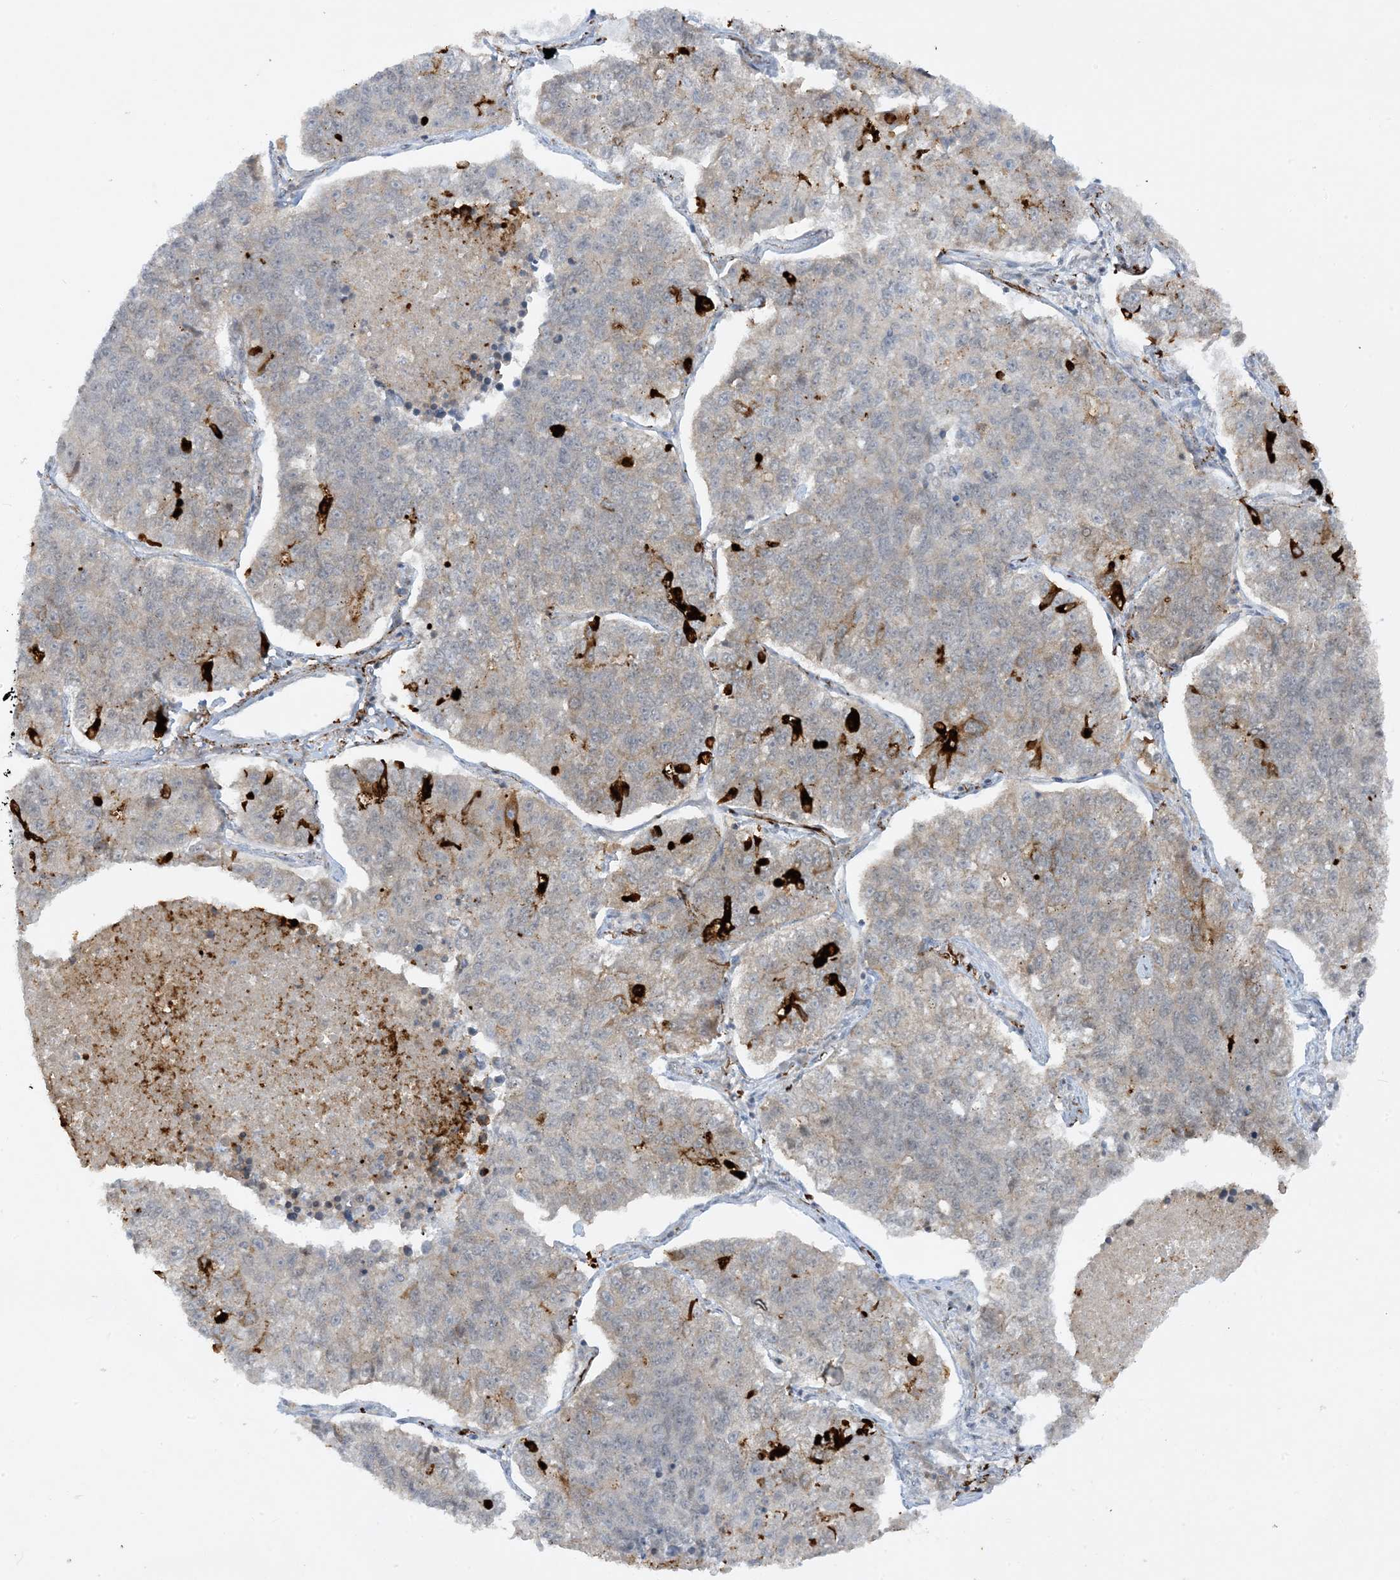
{"staining": {"intensity": "moderate", "quantity": "<25%", "location": "cytoplasmic/membranous"}, "tissue": "lung cancer", "cell_type": "Tumor cells", "image_type": "cancer", "snomed": [{"axis": "morphology", "description": "Adenocarcinoma, NOS"}, {"axis": "topography", "description": "Lung"}], "caption": "Immunohistochemical staining of human lung adenocarcinoma demonstrates moderate cytoplasmic/membranous protein positivity in about <25% of tumor cells.", "gene": "CERT1", "patient": {"sex": "male", "age": 49}}